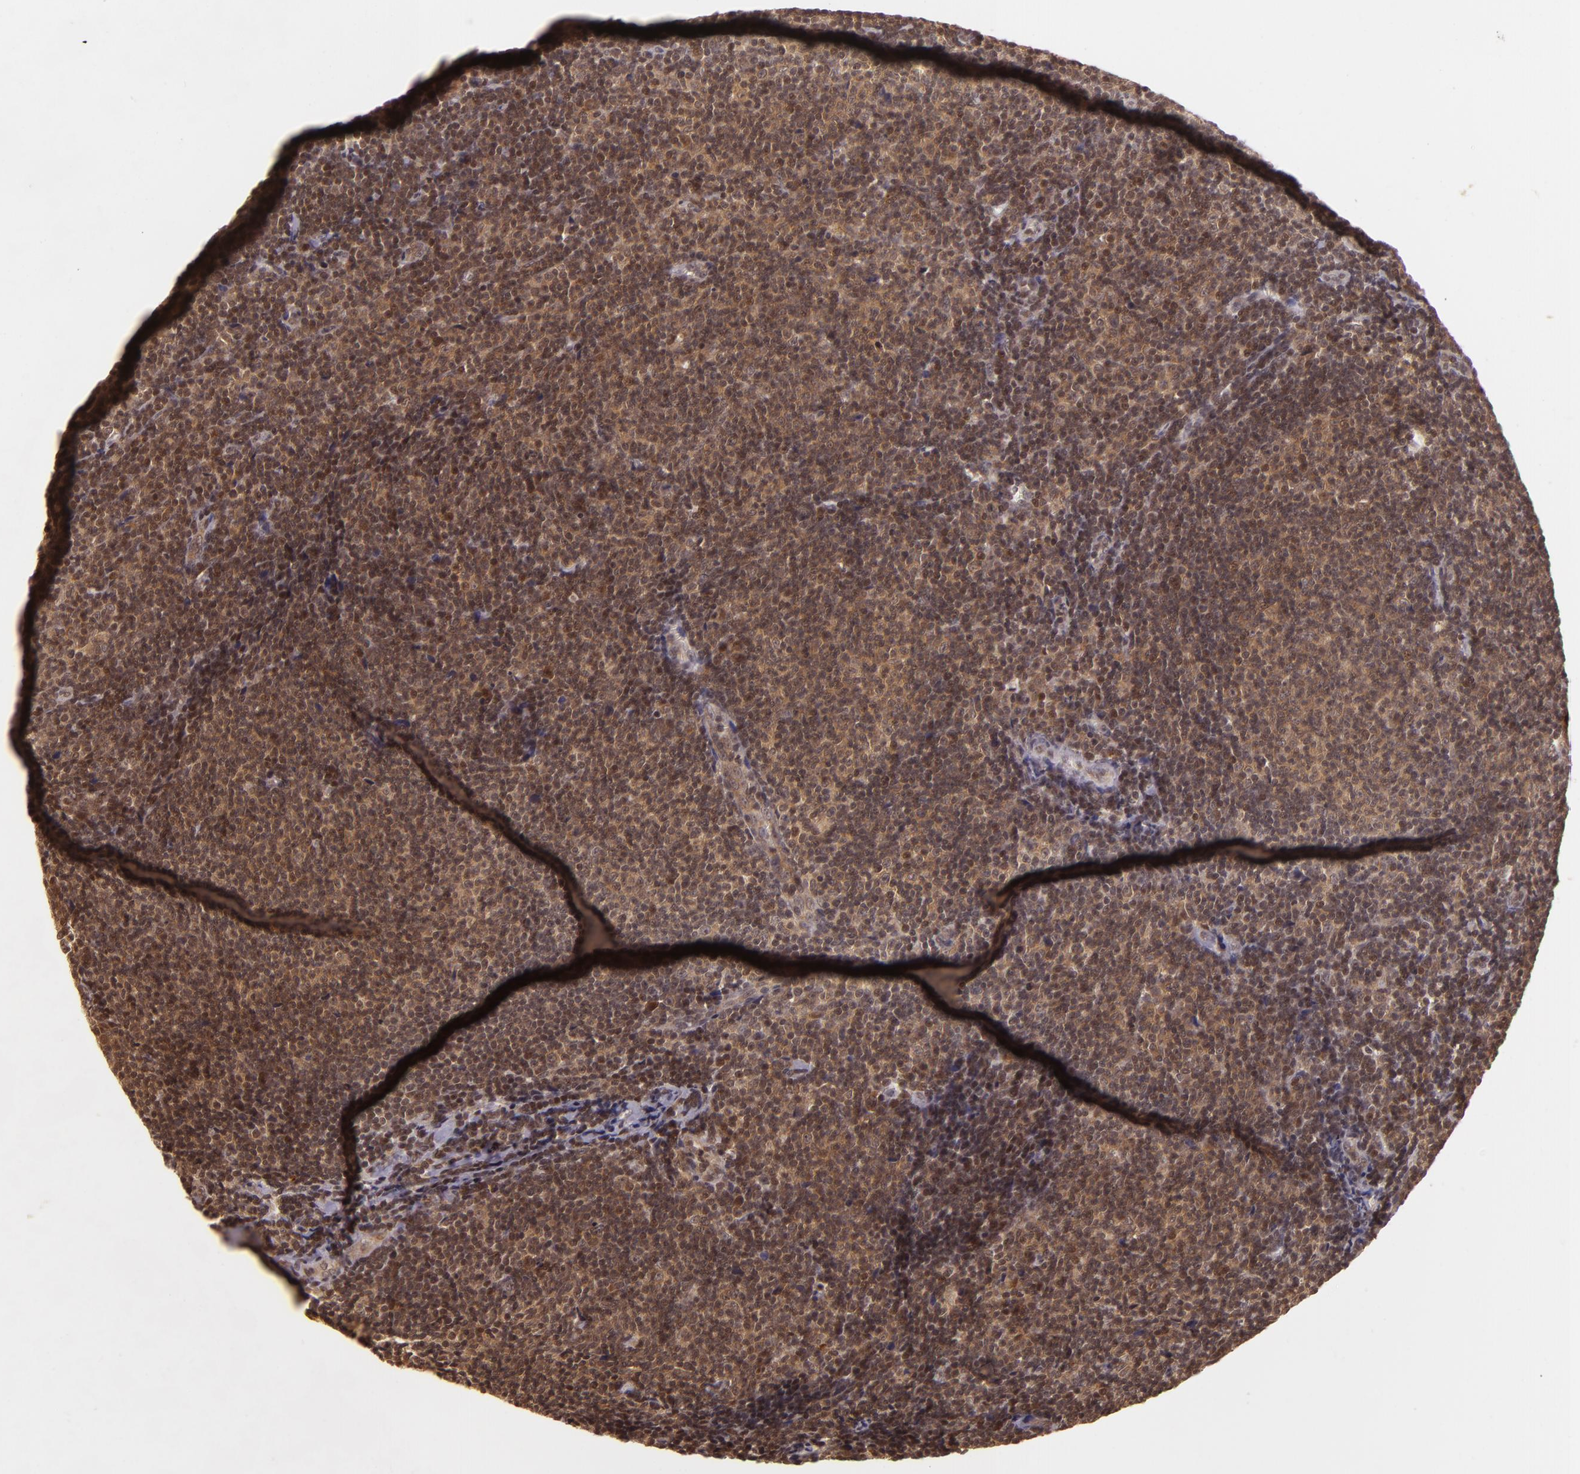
{"staining": {"intensity": "moderate", "quantity": ">75%", "location": "cytoplasmic/membranous"}, "tissue": "lymphoma", "cell_type": "Tumor cells", "image_type": "cancer", "snomed": [{"axis": "morphology", "description": "Malignant lymphoma, non-Hodgkin's type, Low grade"}, {"axis": "topography", "description": "Lymph node"}], "caption": "Malignant lymphoma, non-Hodgkin's type (low-grade) stained for a protein displays moderate cytoplasmic/membranous positivity in tumor cells.", "gene": "TXNRD2", "patient": {"sex": "male", "age": 49}}